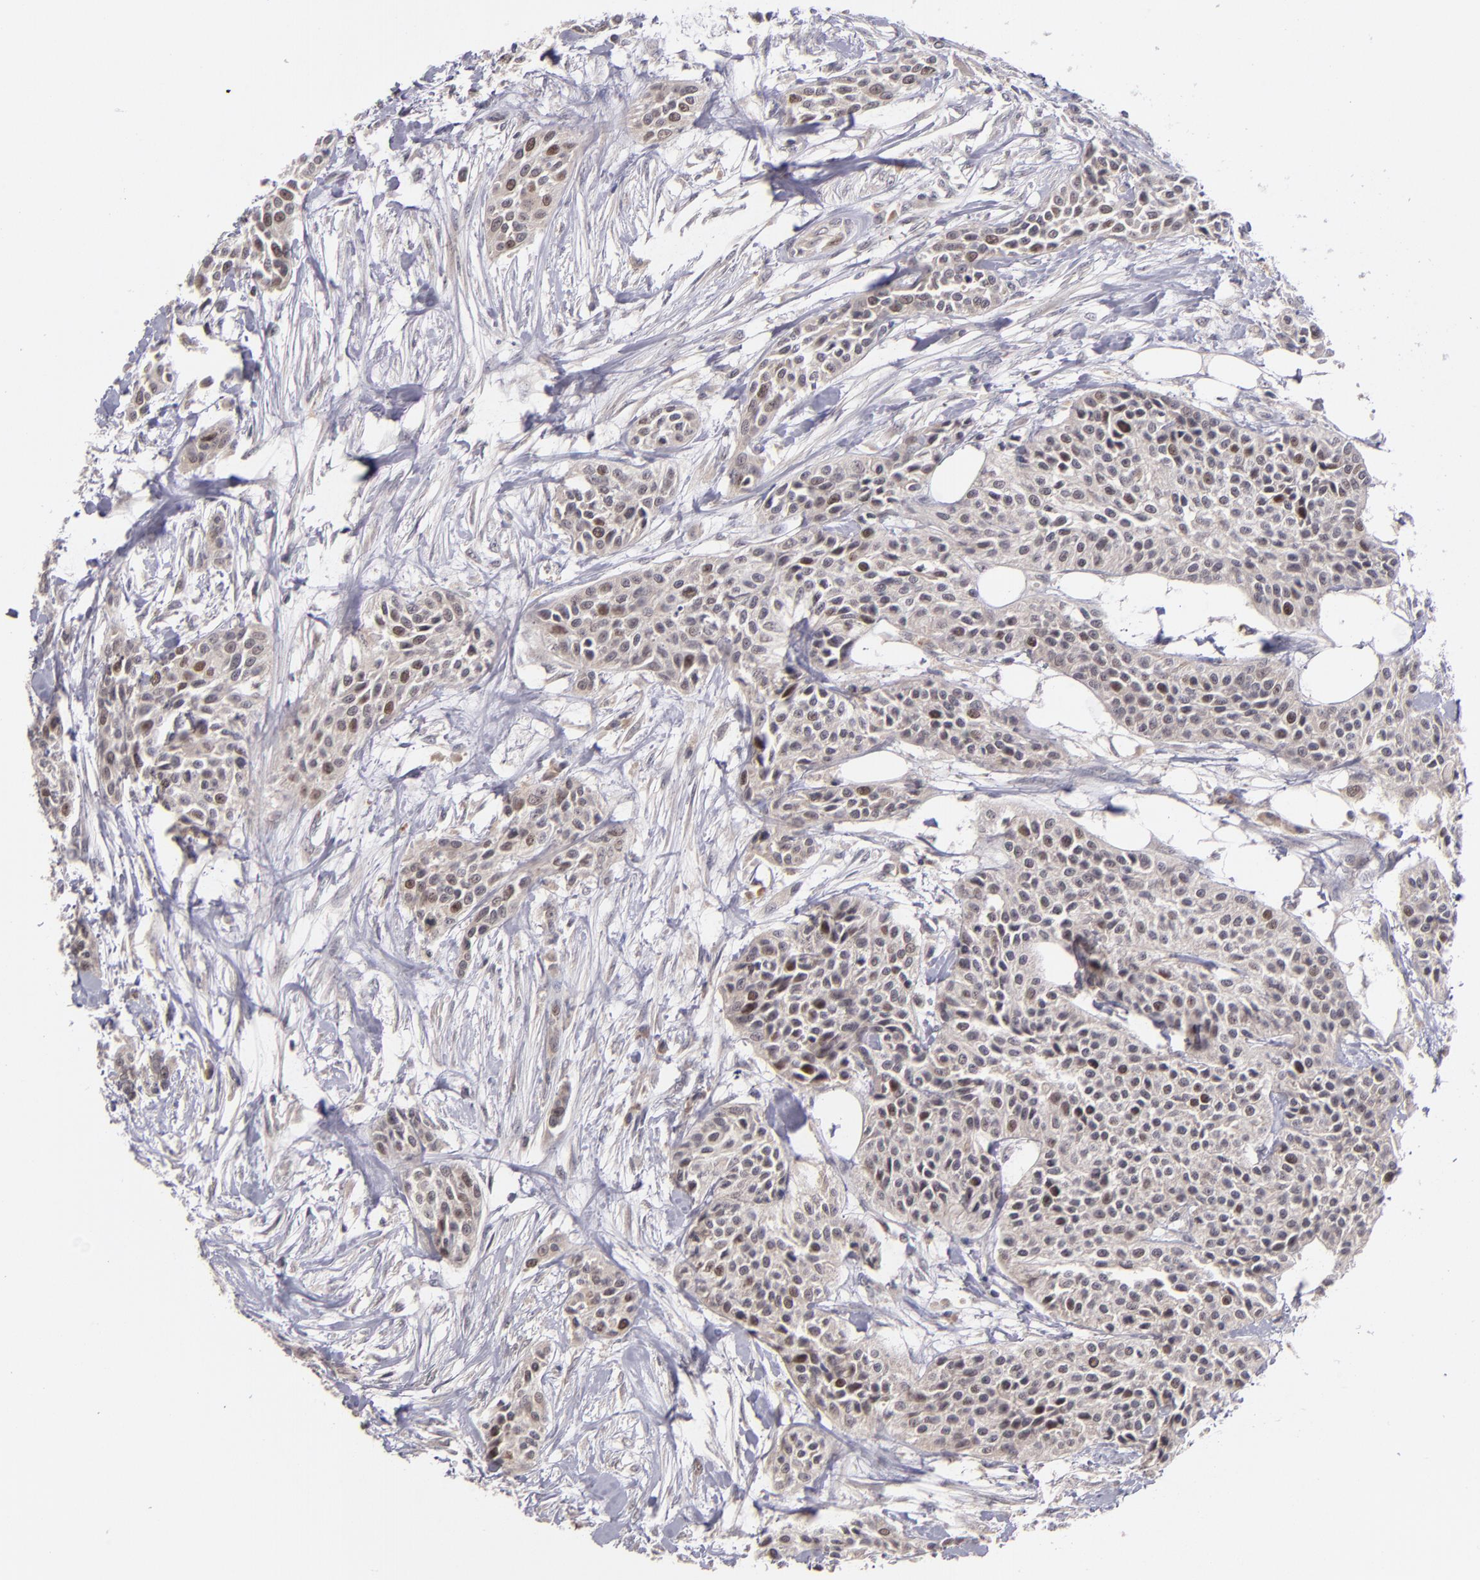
{"staining": {"intensity": "strong", "quantity": "25%-75%", "location": "nuclear"}, "tissue": "urothelial cancer", "cell_type": "Tumor cells", "image_type": "cancer", "snomed": [{"axis": "morphology", "description": "Urothelial carcinoma, High grade"}, {"axis": "topography", "description": "Urinary bladder"}], "caption": "A micrograph of human urothelial cancer stained for a protein shows strong nuclear brown staining in tumor cells.", "gene": "CDC7", "patient": {"sex": "male", "age": 56}}